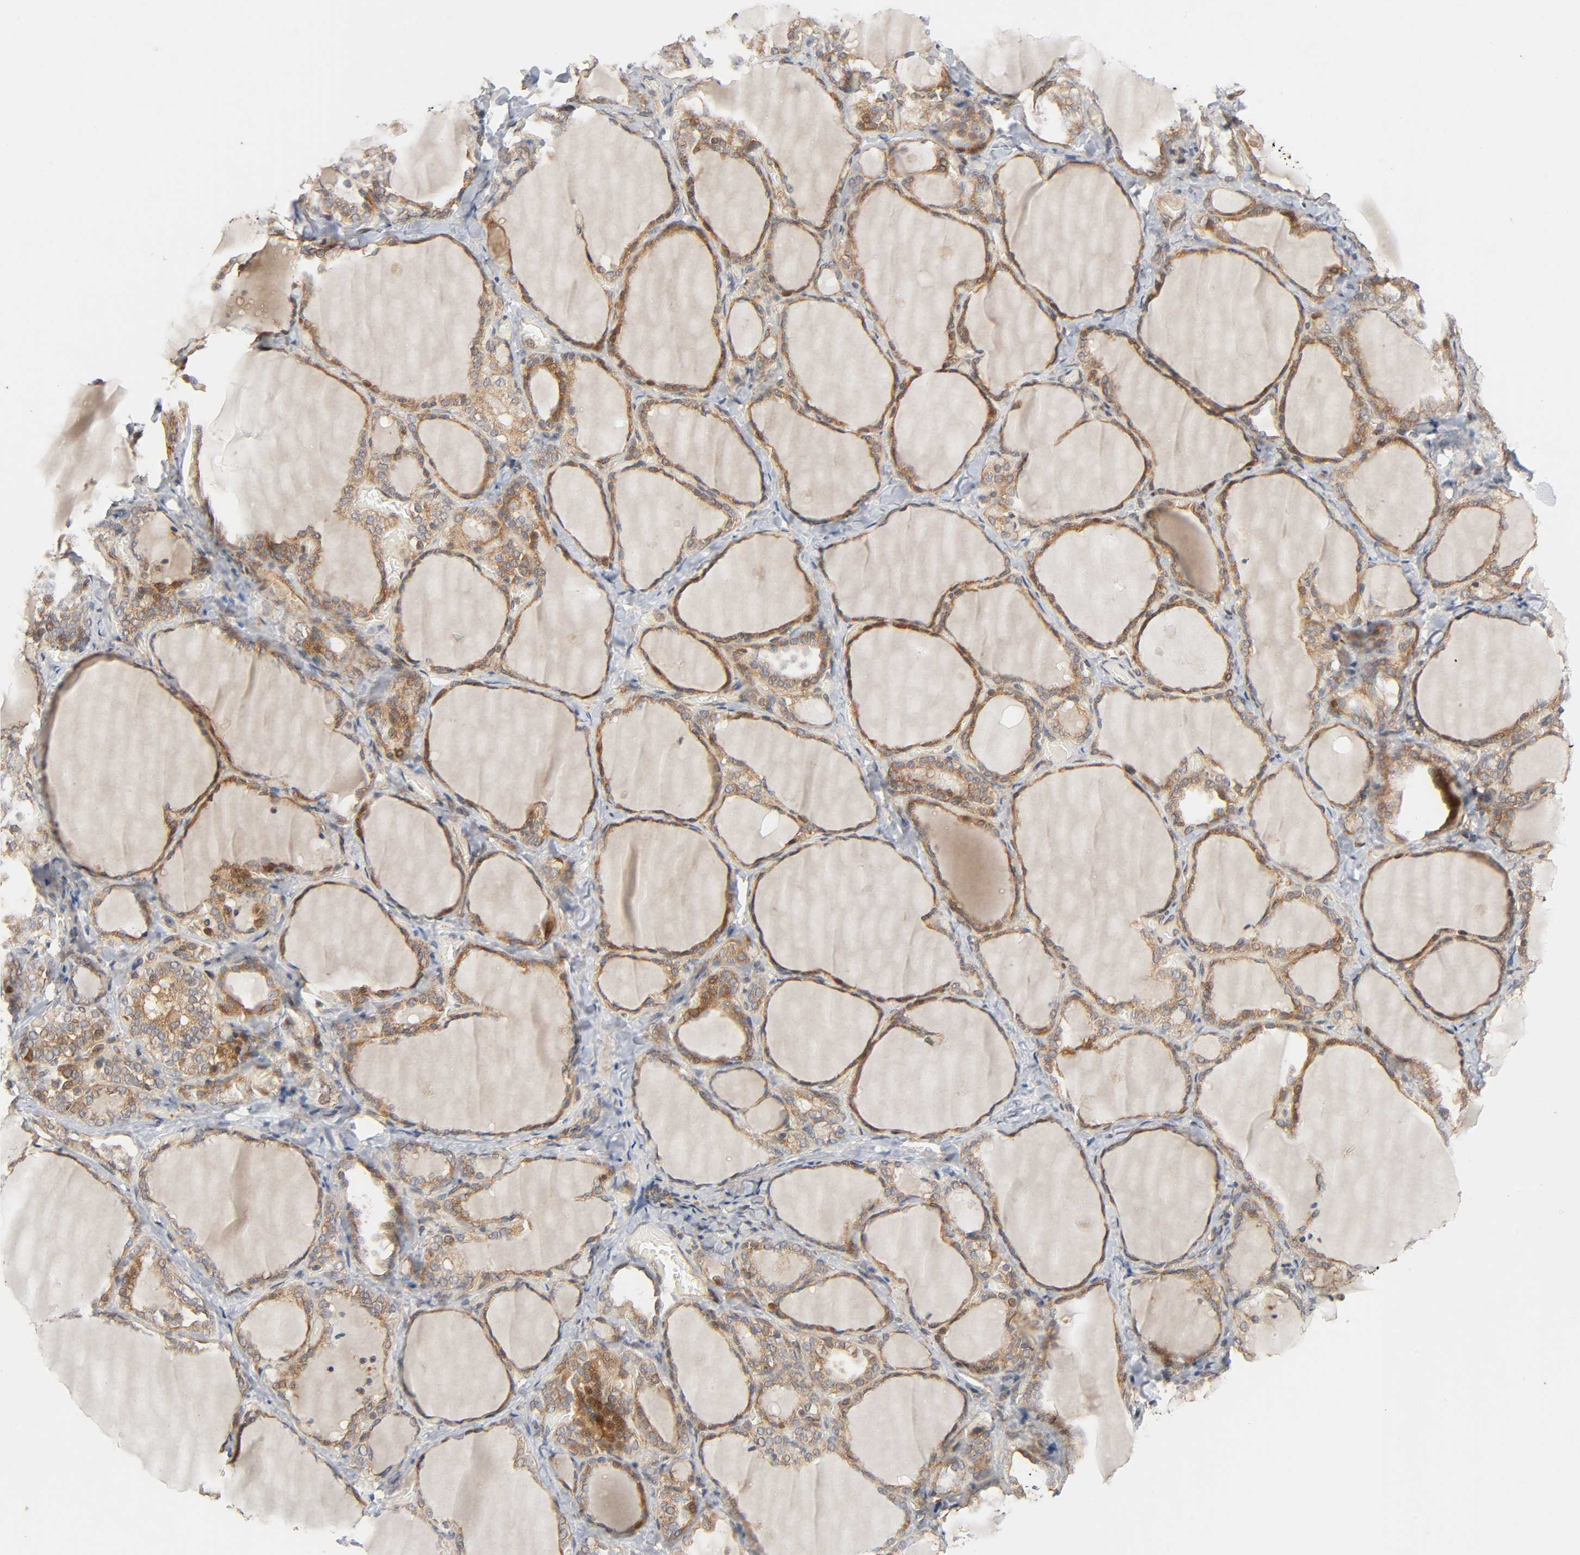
{"staining": {"intensity": "moderate", "quantity": ">75%", "location": "cytoplasmic/membranous"}, "tissue": "thyroid gland", "cell_type": "Glandular cells", "image_type": "normal", "snomed": [{"axis": "morphology", "description": "Normal tissue, NOS"}, {"axis": "morphology", "description": "Papillary adenocarcinoma, NOS"}, {"axis": "topography", "description": "Thyroid gland"}], "caption": "Immunohistochemistry micrograph of normal thyroid gland stained for a protein (brown), which reveals medium levels of moderate cytoplasmic/membranous staining in approximately >75% of glandular cells.", "gene": "NEMF", "patient": {"sex": "female", "age": 30}}